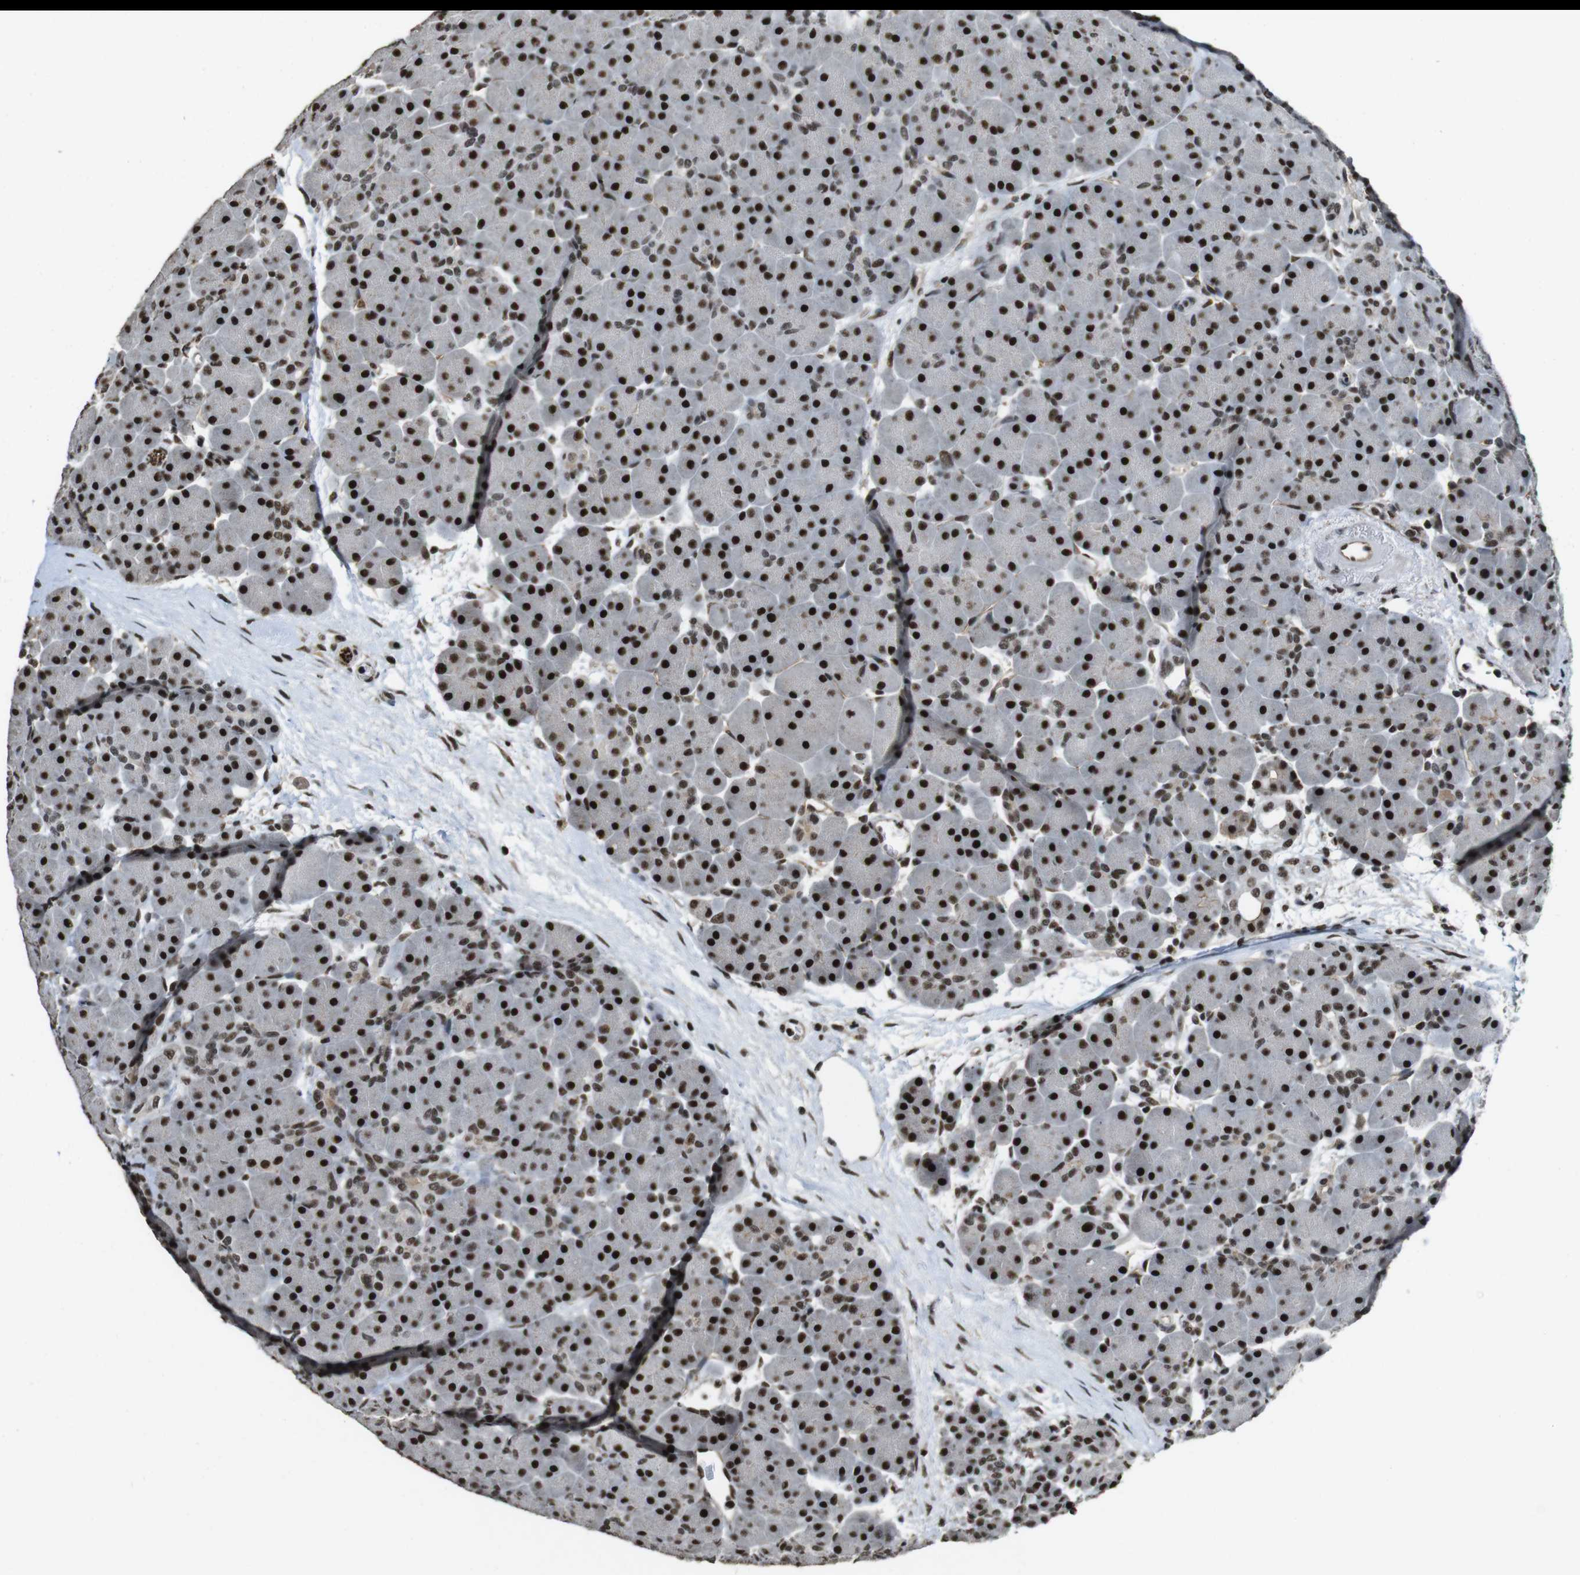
{"staining": {"intensity": "strong", "quantity": ">75%", "location": "nuclear"}, "tissue": "pancreas", "cell_type": "Exocrine glandular cells", "image_type": "normal", "snomed": [{"axis": "morphology", "description": "Normal tissue, NOS"}, {"axis": "topography", "description": "Pancreas"}], "caption": "Strong nuclear expression is seen in approximately >75% of exocrine glandular cells in normal pancreas.", "gene": "CSNK2B", "patient": {"sex": "male", "age": 66}}